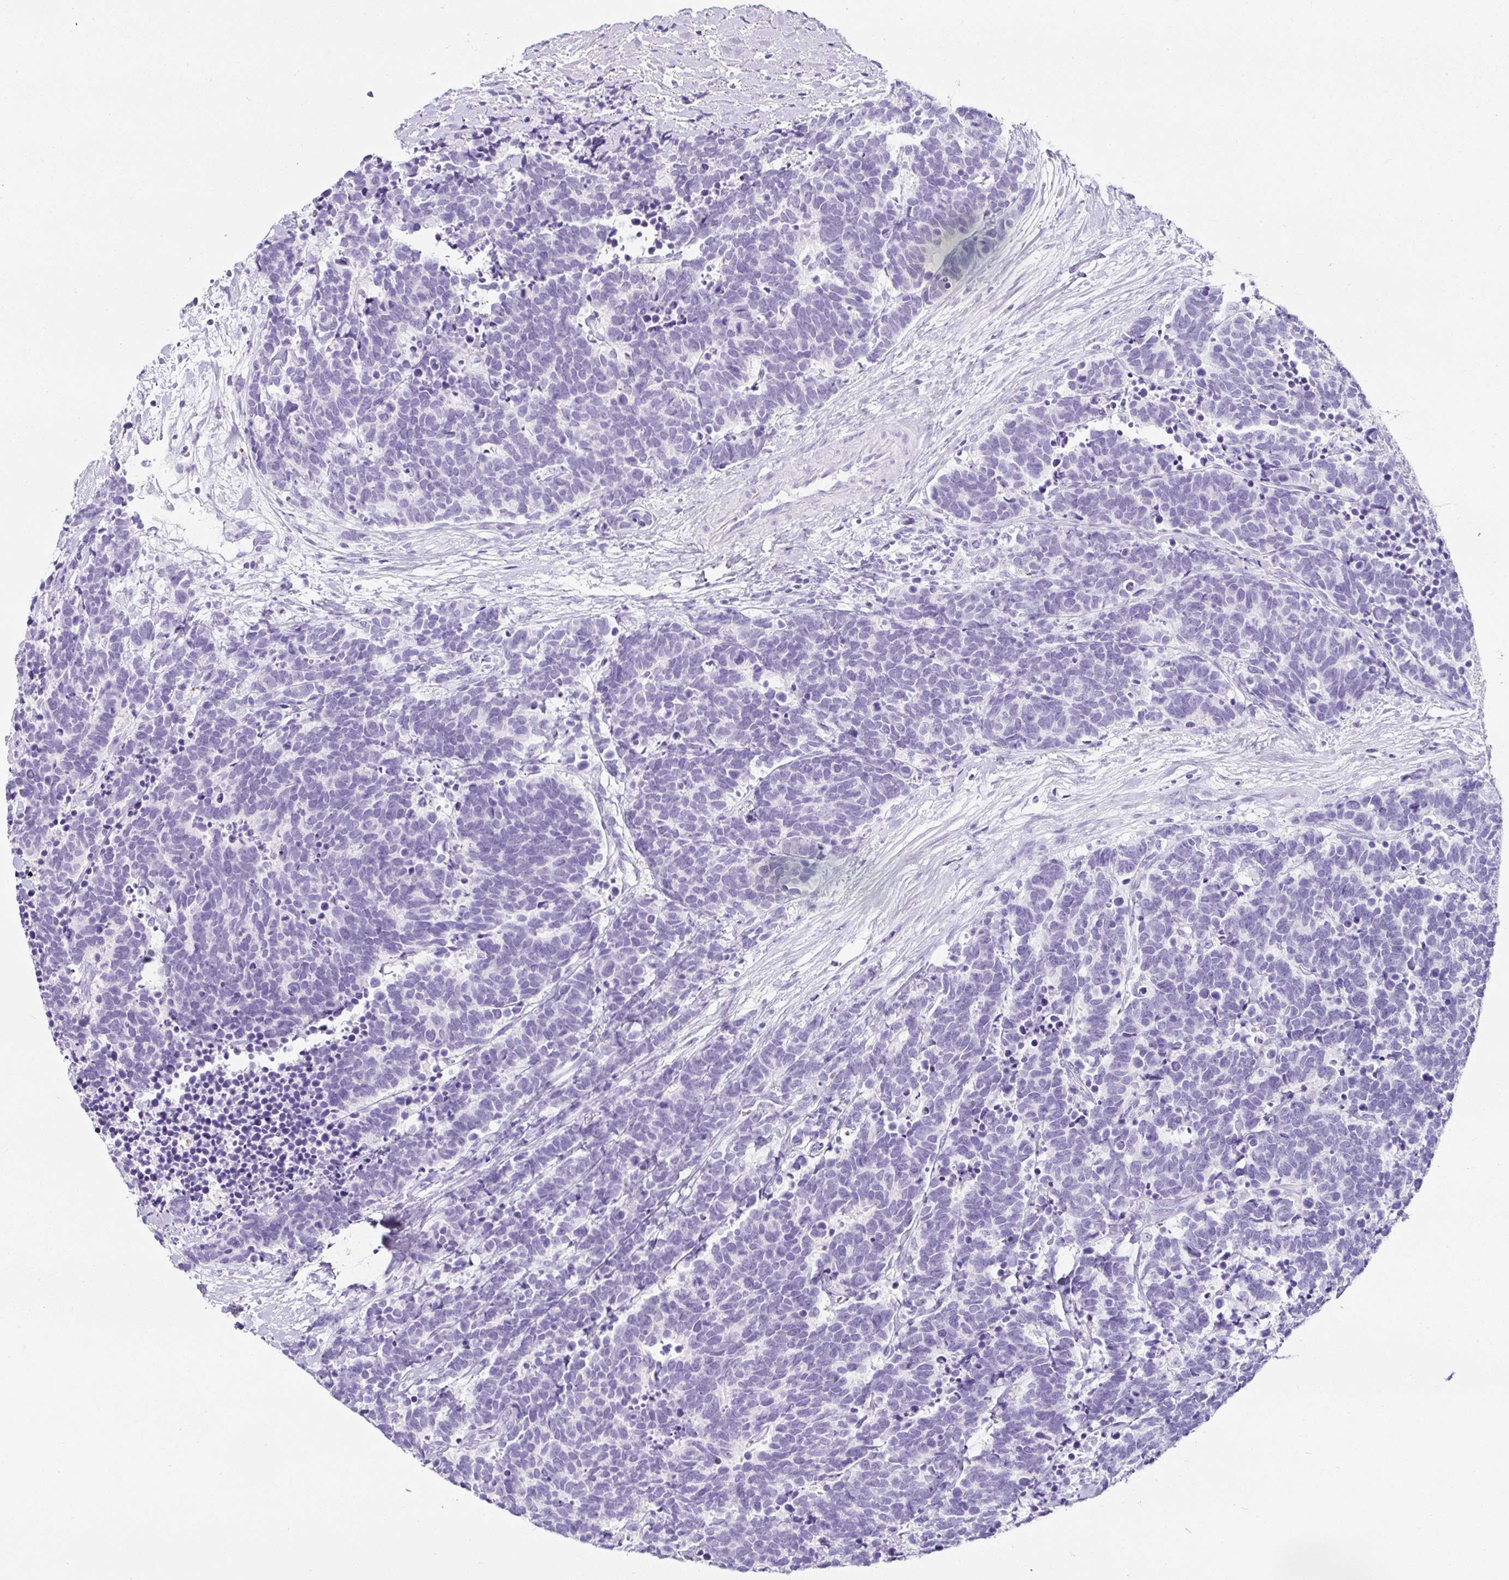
{"staining": {"intensity": "negative", "quantity": "none", "location": "none"}, "tissue": "carcinoid", "cell_type": "Tumor cells", "image_type": "cancer", "snomed": [{"axis": "morphology", "description": "Carcinoma, NOS"}, {"axis": "morphology", "description": "Carcinoid, malignant, NOS"}, {"axis": "topography", "description": "Prostate"}], "caption": "Immunohistochemistry of human carcinoma exhibits no positivity in tumor cells.", "gene": "SERPINB3", "patient": {"sex": "male", "age": 57}}